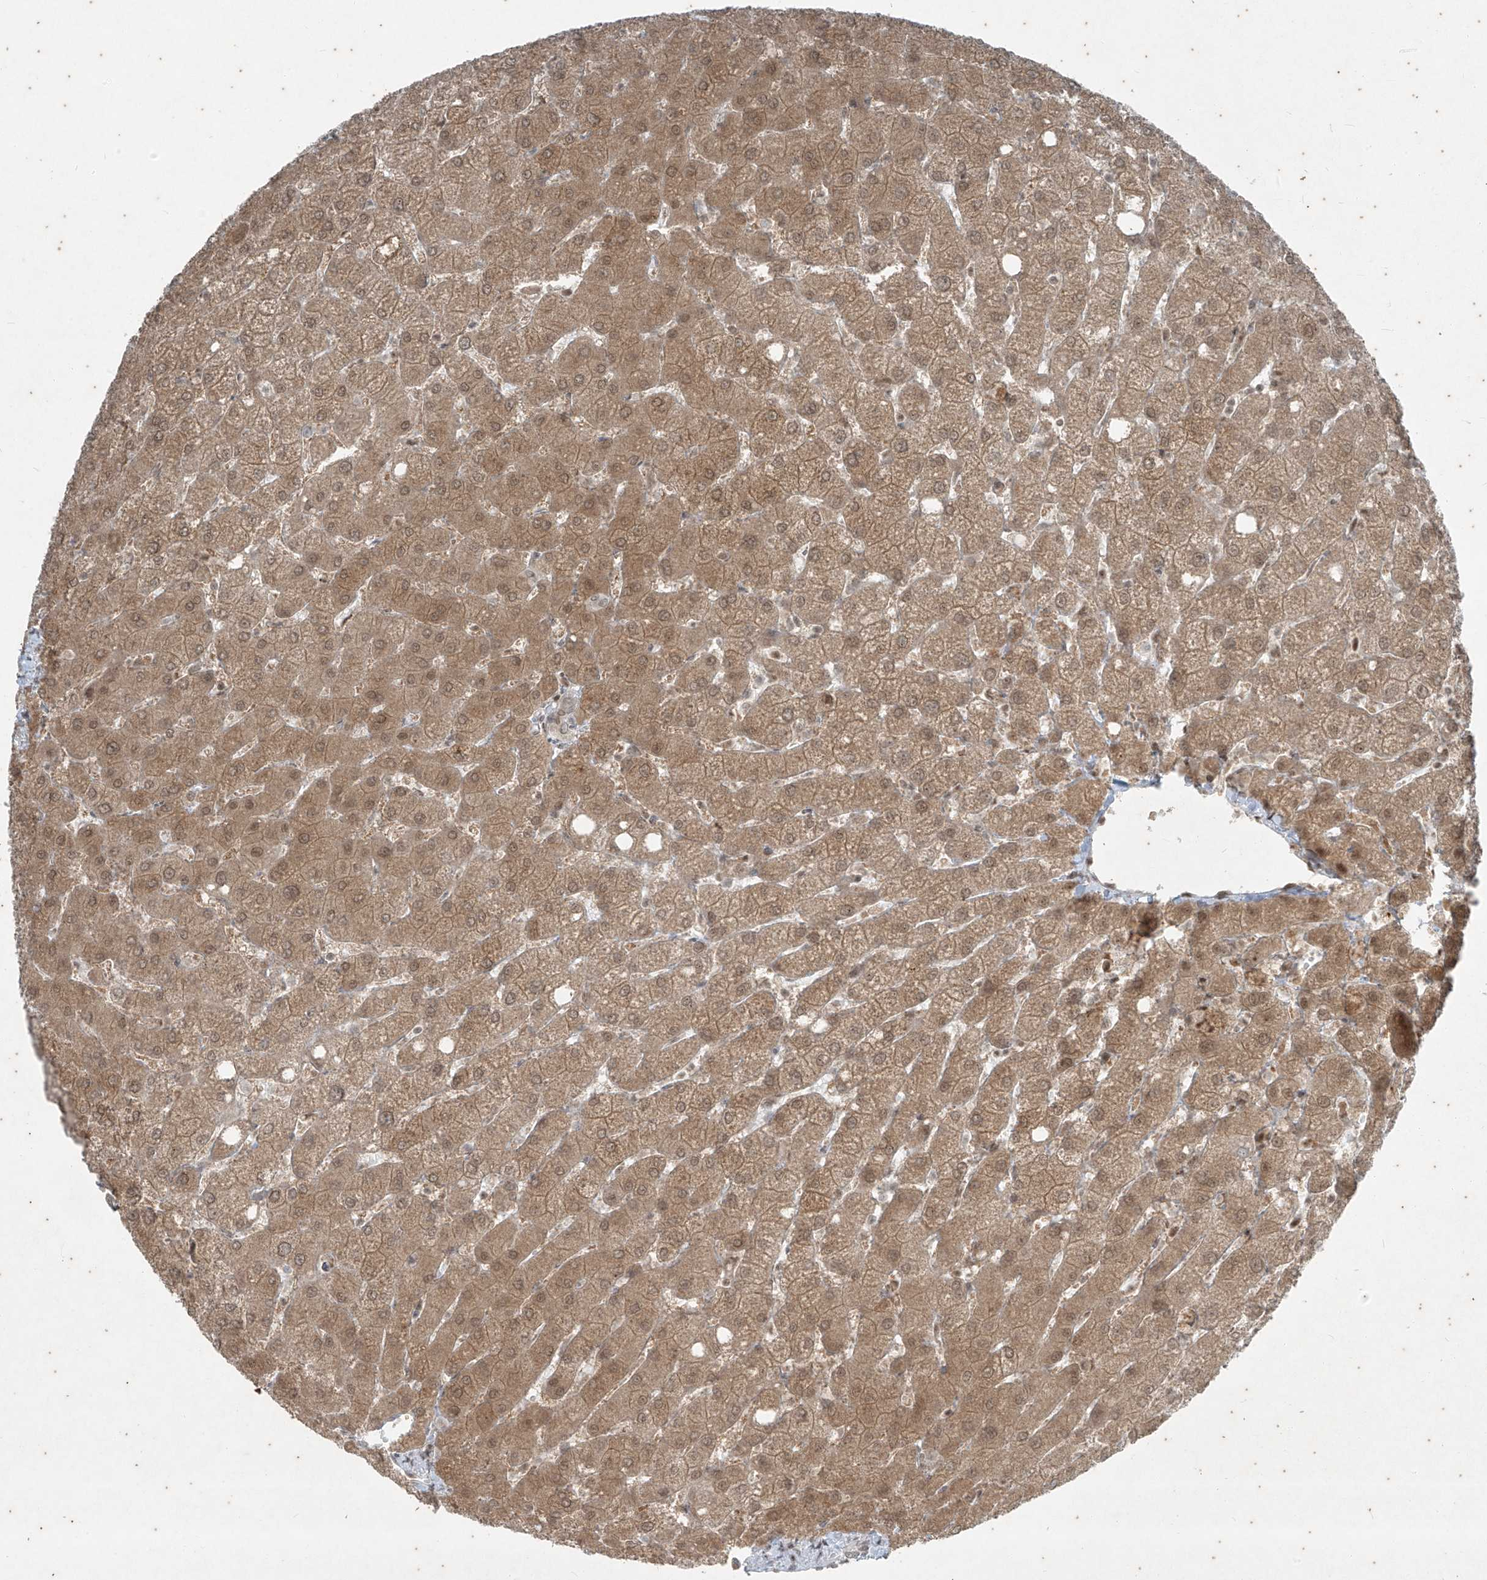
{"staining": {"intensity": "negative", "quantity": "none", "location": "none"}, "tissue": "liver", "cell_type": "Cholangiocytes", "image_type": "normal", "snomed": [{"axis": "morphology", "description": "Normal tissue, NOS"}, {"axis": "topography", "description": "Liver"}], "caption": "DAB immunohistochemical staining of normal liver shows no significant expression in cholangiocytes.", "gene": "ZNF354B", "patient": {"sex": "female", "age": 54}}